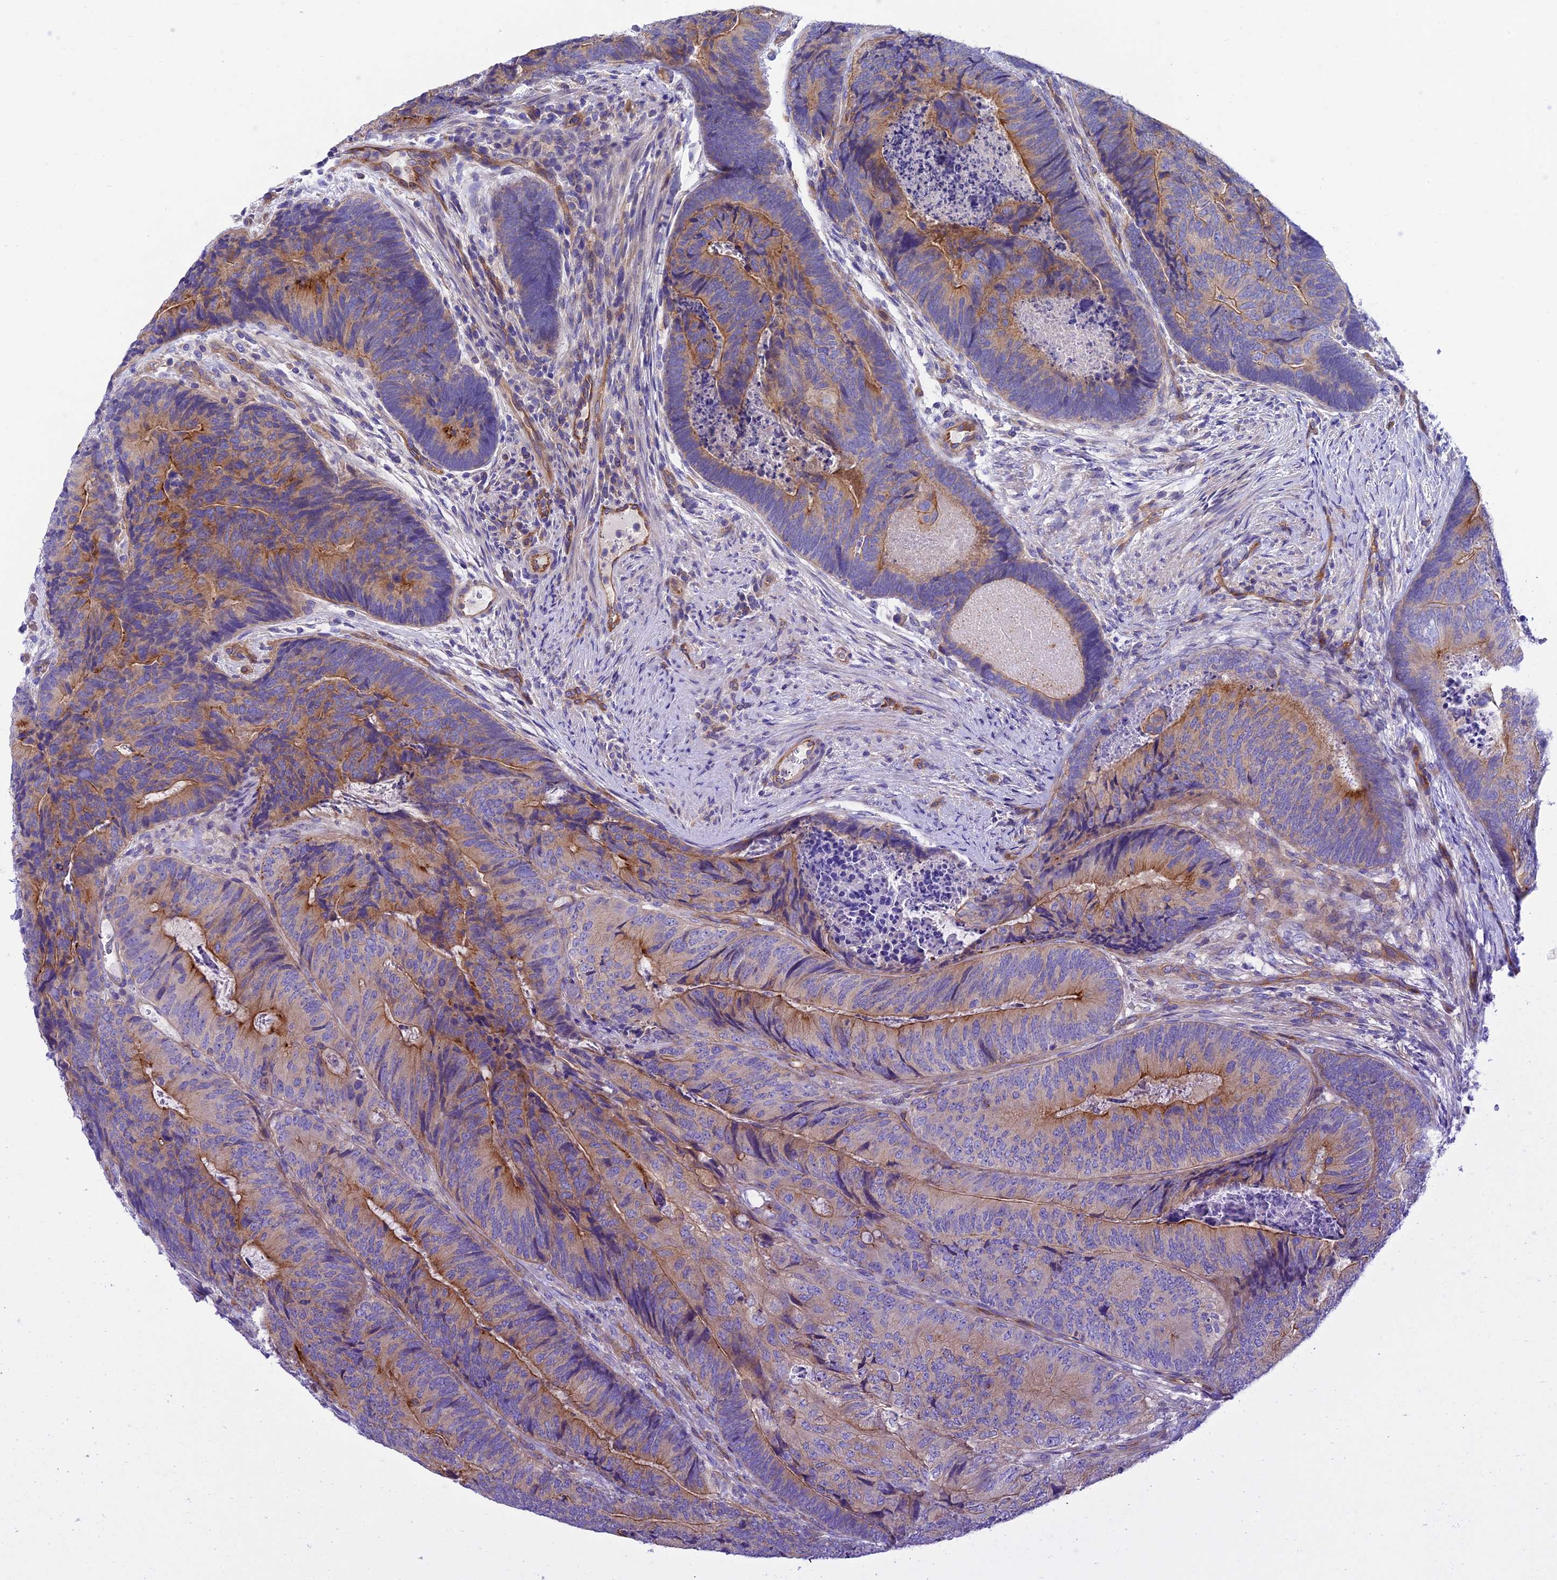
{"staining": {"intensity": "moderate", "quantity": "25%-75%", "location": "cytoplasmic/membranous"}, "tissue": "colorectal cancer", "cell_type": "Tumor cells", "image_type": "cancer", "snomed": [{"axis": "morphology", "description": "Adenocarcinoma, NOS"}, {"axis": "topography", "description": "Colon"}], "caption": "Immunohistochemistry (IHC) histopathology image of neoplastic tissue: human colorectal adenocarcinoma stained using immunohistochemistry (IHC) demonstrates medium levels of moderate protein expression localized specifically in the cytoplasmic/membranous of tumor cells, appearing as a cytoplasmic/membranous brown color.", "gene": "PPFIA3", "patient": {"sex": "female", "age": 67}}